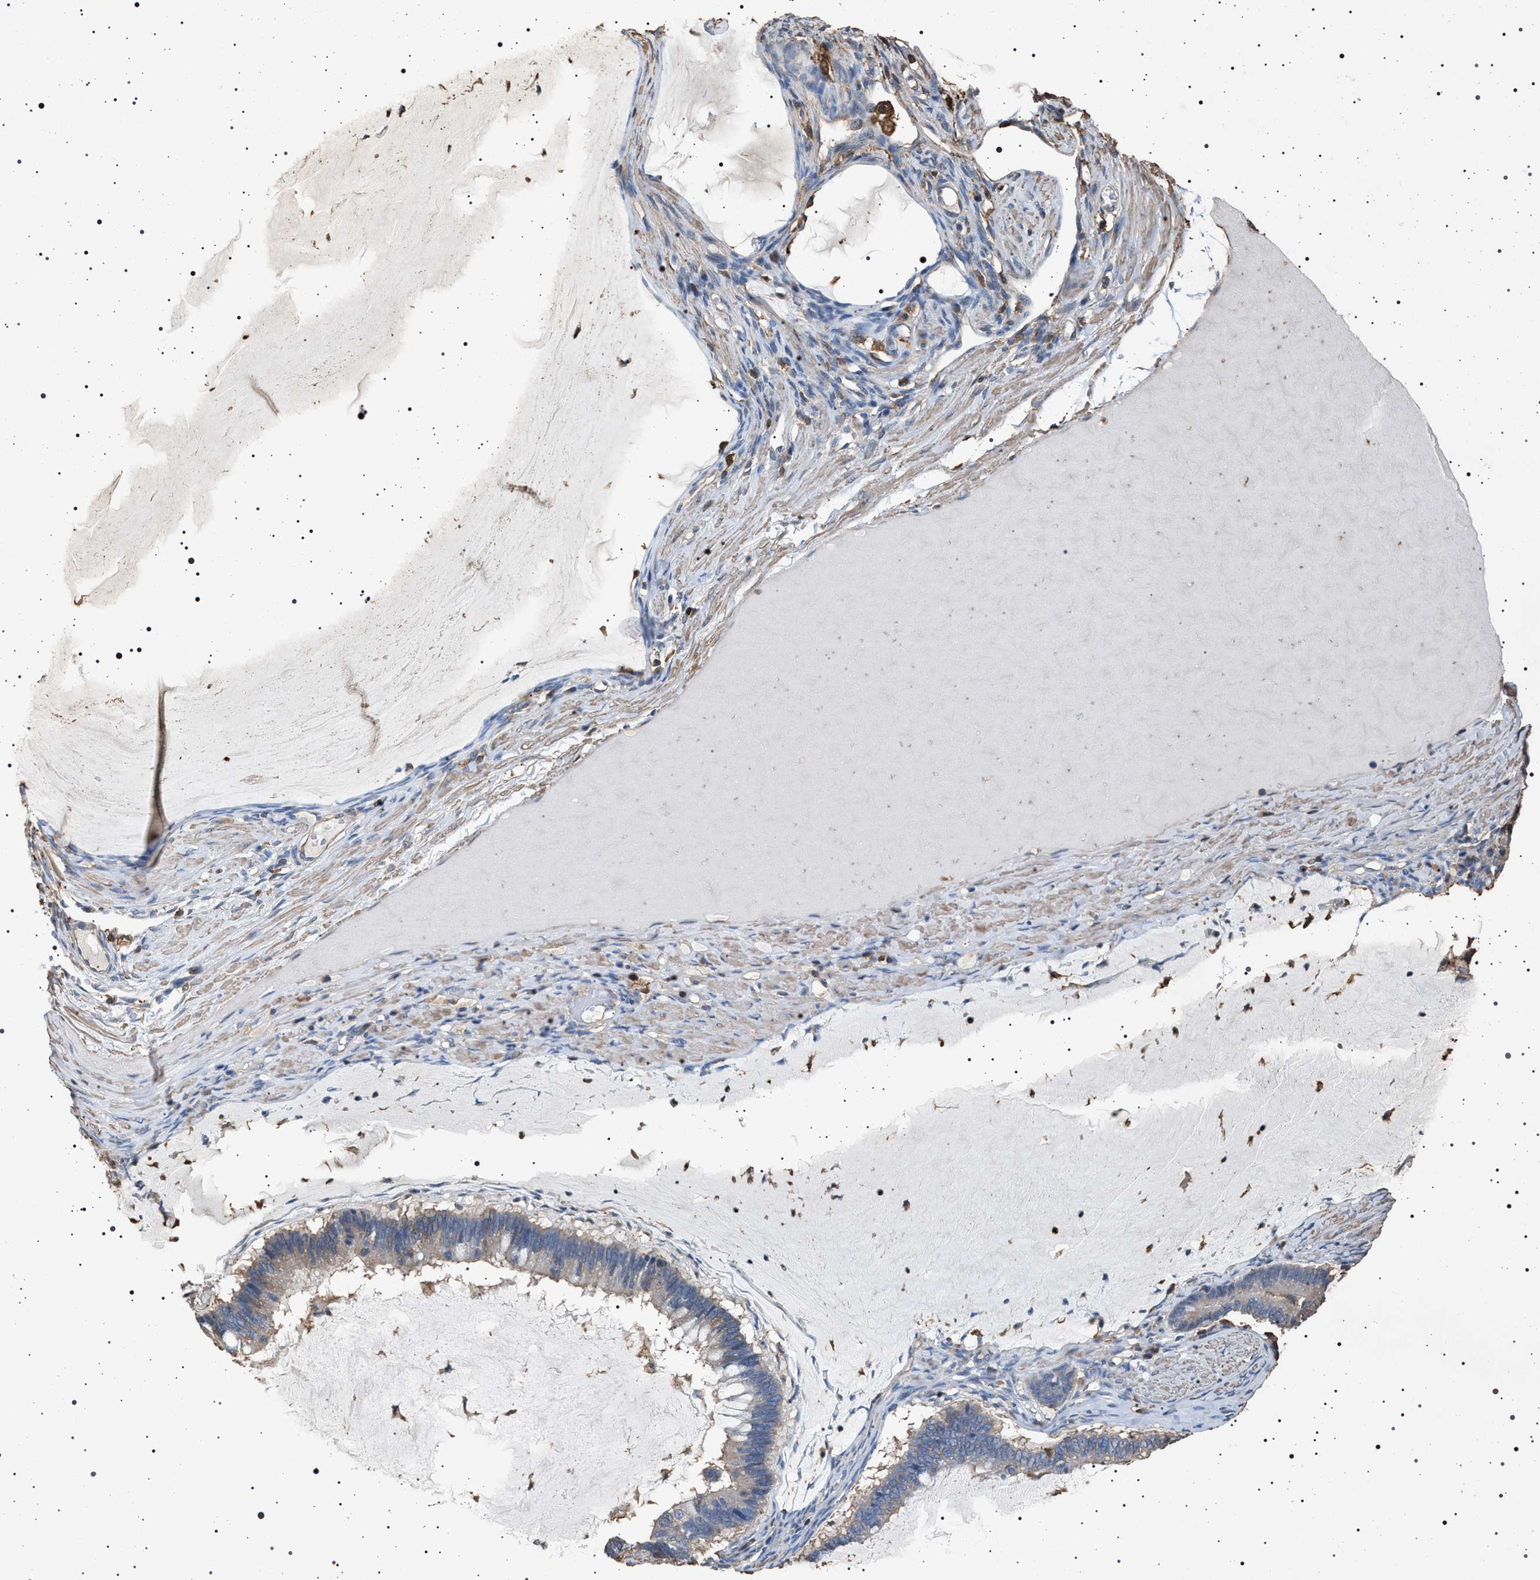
{"staining": {"intensity": "weak", "quantity": ">75%", "location": "cytoplasmic/membranous"}, "tissue": "ovarian cancer", "cell_type": "Tumor cells", "image_type": "cancer", "snomed": [{"axis": "morphology", "description": "Cystadenocarcinoma, mucinous, NOS"}, {"axis": "topography", "description": "Ovary"}], "caption": "Weak cytoplasmic/membranous protein positivity is appreciated in approximately >75% of tumor cells in ovarian cancer (mucinous cystadenocarcinoma).", "gene": "SMAP2", "patient": {"sex": "female", "age": 61}}